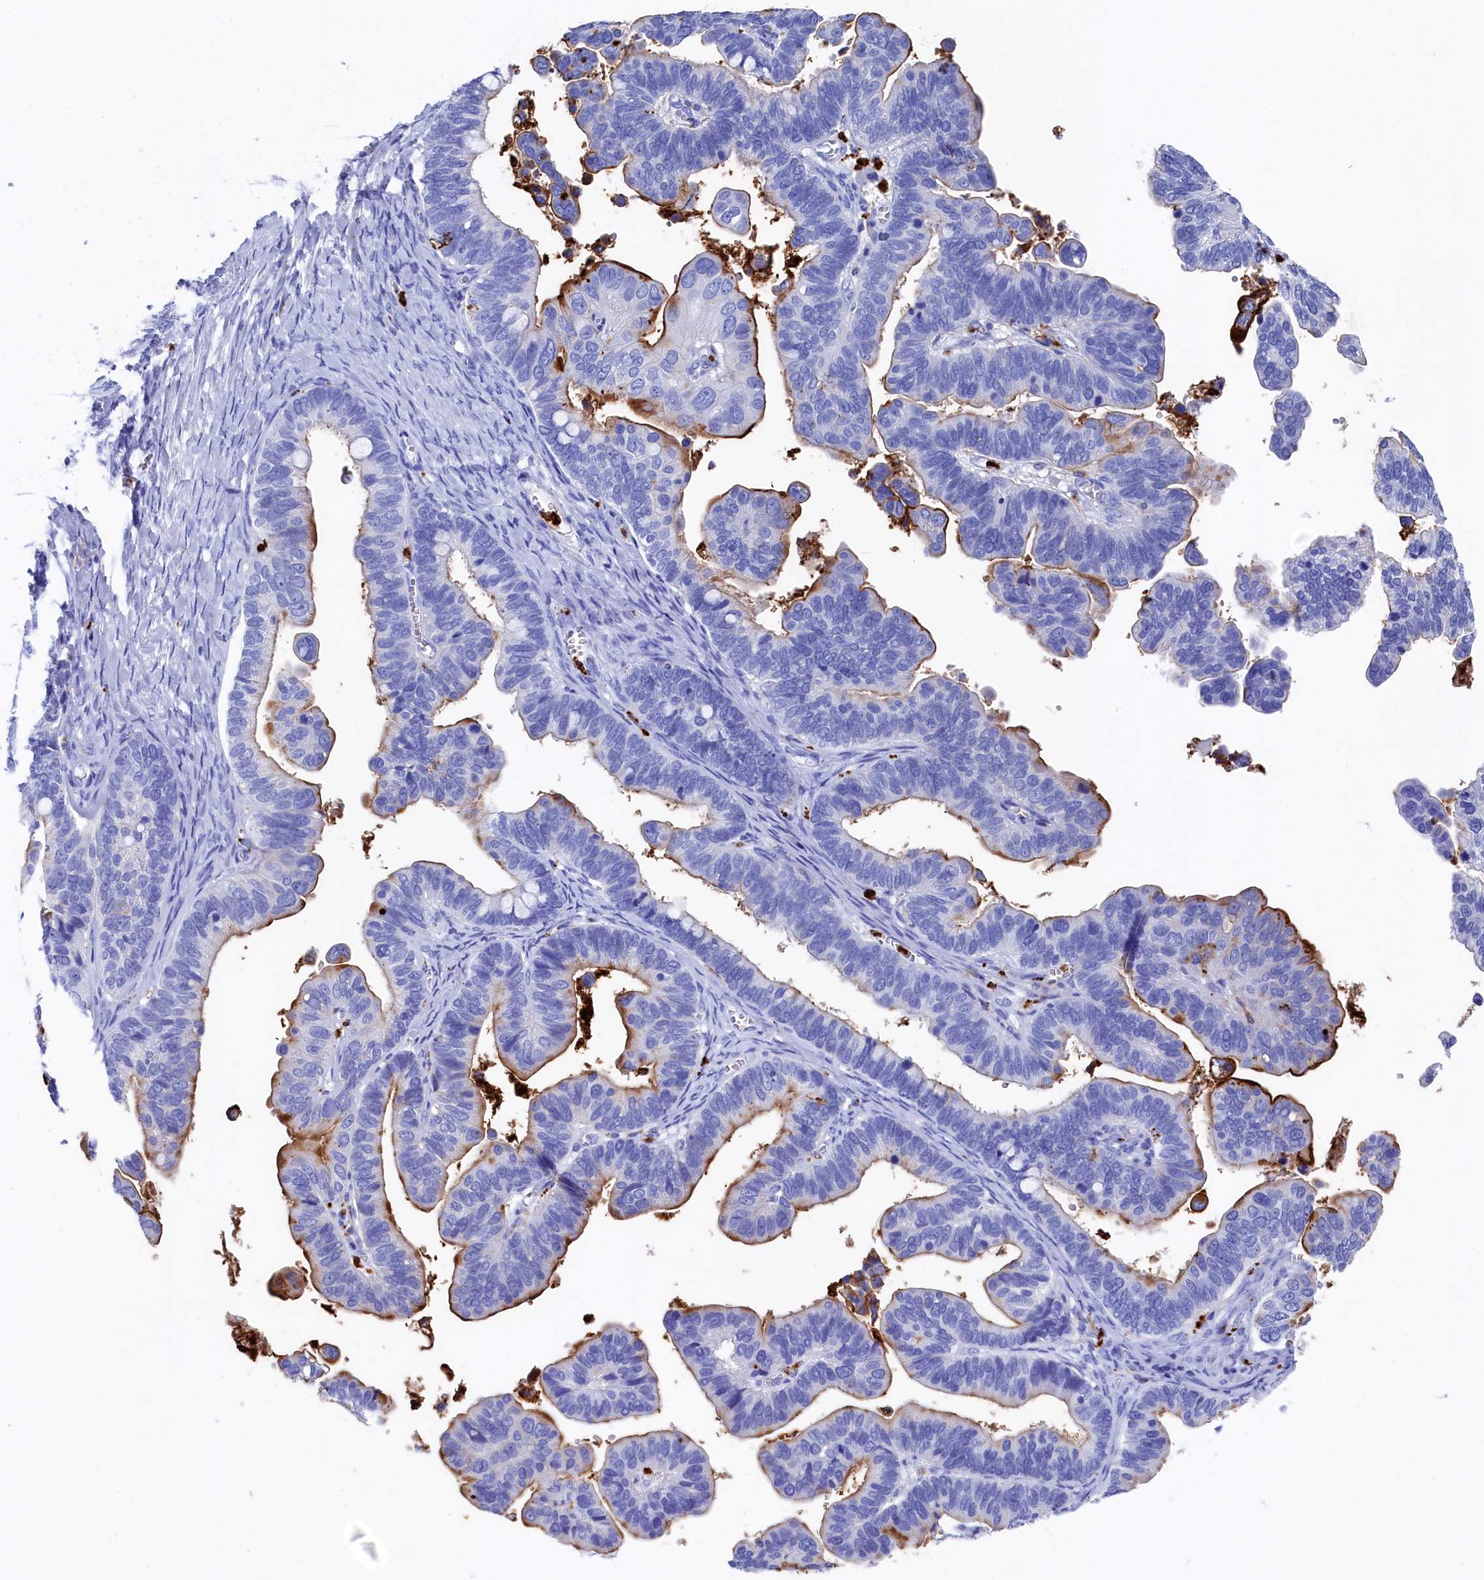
{"staining": {"intensity": "moderate", "quantity": "25%-75%", "location": "cytoplasmic/membranous"}, "tissue": "ovarian cancer", "cell_type": "Tumor cells", "image_type": "cancer", "snomed": [{"axis": "morphology", "description": "Cystadenocarcinoma, serous, NOS"}, {"axis": "topography", "description": "Ovary"}], "caption": "Tumor cells display moderate cytoplasmic/membranous staining in about 25%-75% of cells in serous cystadenocarcinoma (ovarian). (Stains: DAB (3,3'-diaminobenzidine) in brown, nuclei in blue, Microscopy: brightfield microscopy at high magnification).", "gene": "PLAC8", "patient": {"sex": "female", "age": 56}}